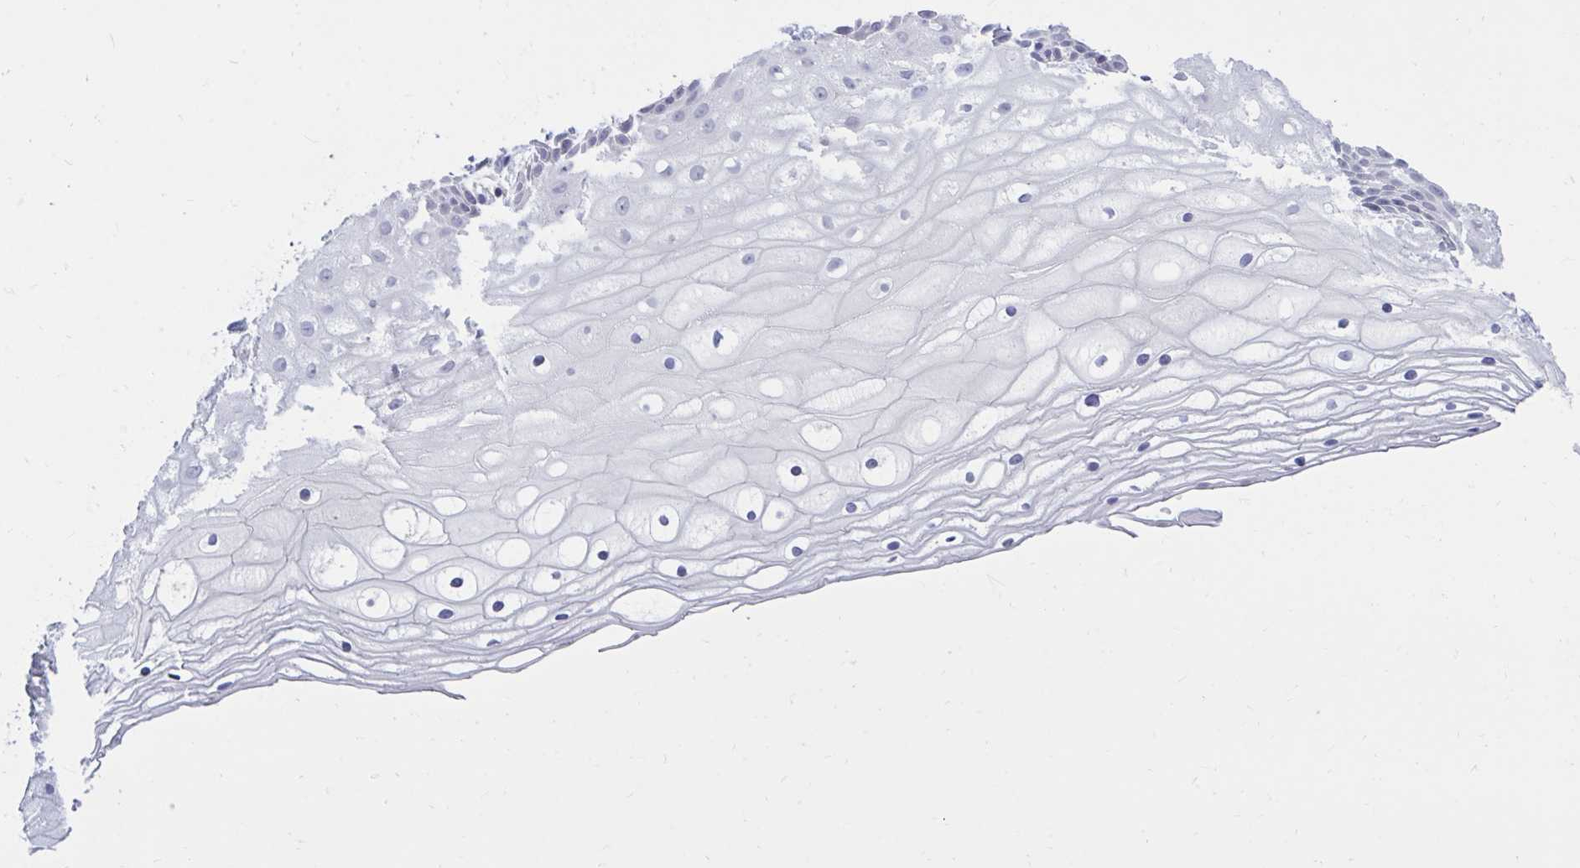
{"staining": {"intensity": "negative", "quantity": "none", "location": "none"}, "tissue": "cervix", "cell_type": "Glandular cells", "image_type": "normal", "snomed": [{"axis": "morphology", "description": "Normal tissue, NOS"}, {"axis": "topography", "description": "Cervix"}], "caption": "Immunohistochemical staining of normal cervix displays no significant staining in glandular cells.", "gene": "ARPP19", "patient": {"sex": "female", "age": 36}}